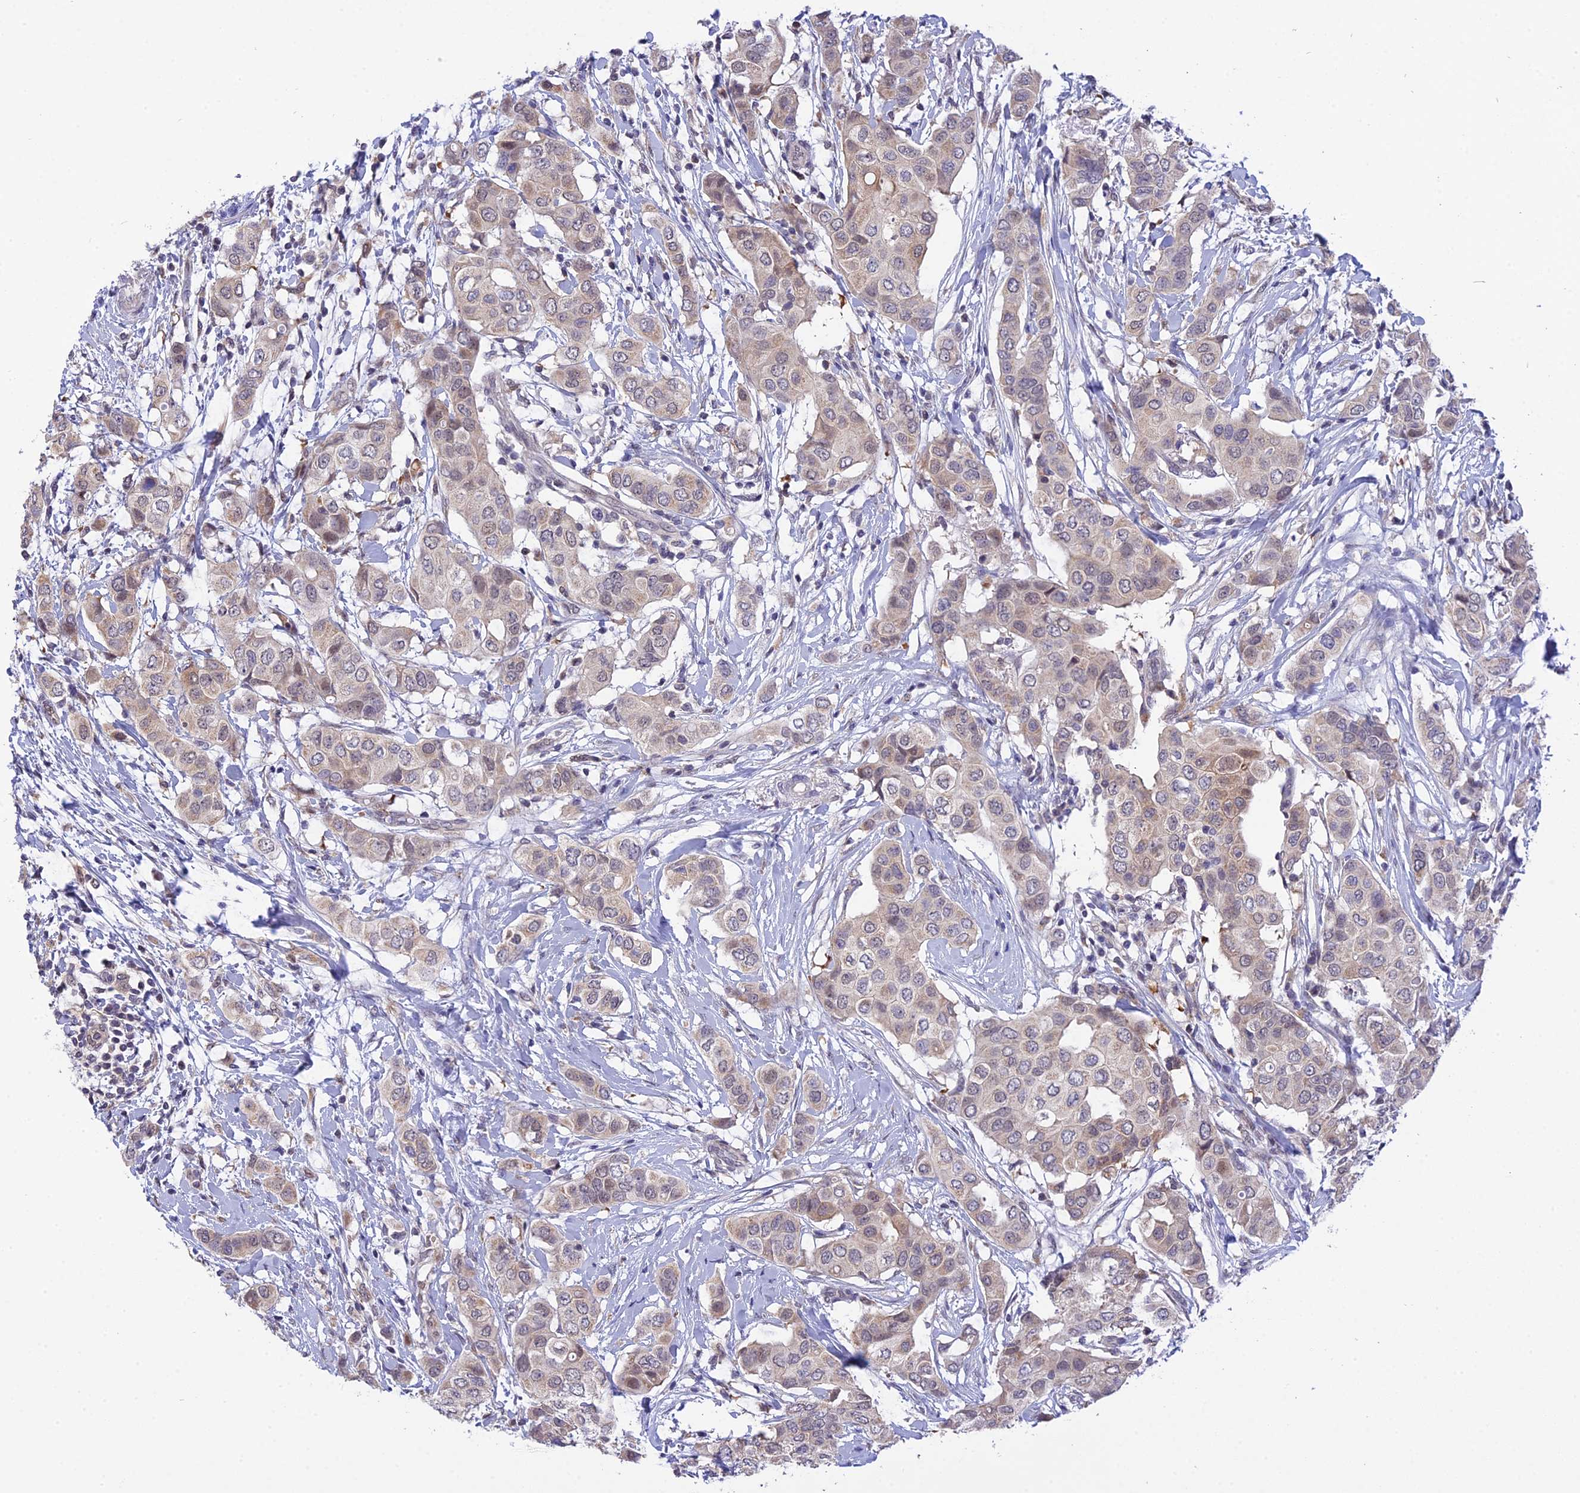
{"staining": {"intensity": "negative", "quantity": "none", "location": "none"}, "tissue": "breast cancer", "cell_type": "Tumor cells", "image_type": "cancer", "snomed": [{"axis": "morphology", "description": "Lobular carcinoma"}, {"axis": "topography", "description": "Breast"}], "caption": "Tumor cells show no significant protein positivity in lobular carcinoma (breast).", "gene": "KCTD14", "patient": {"sex": "female", "age": 51}}